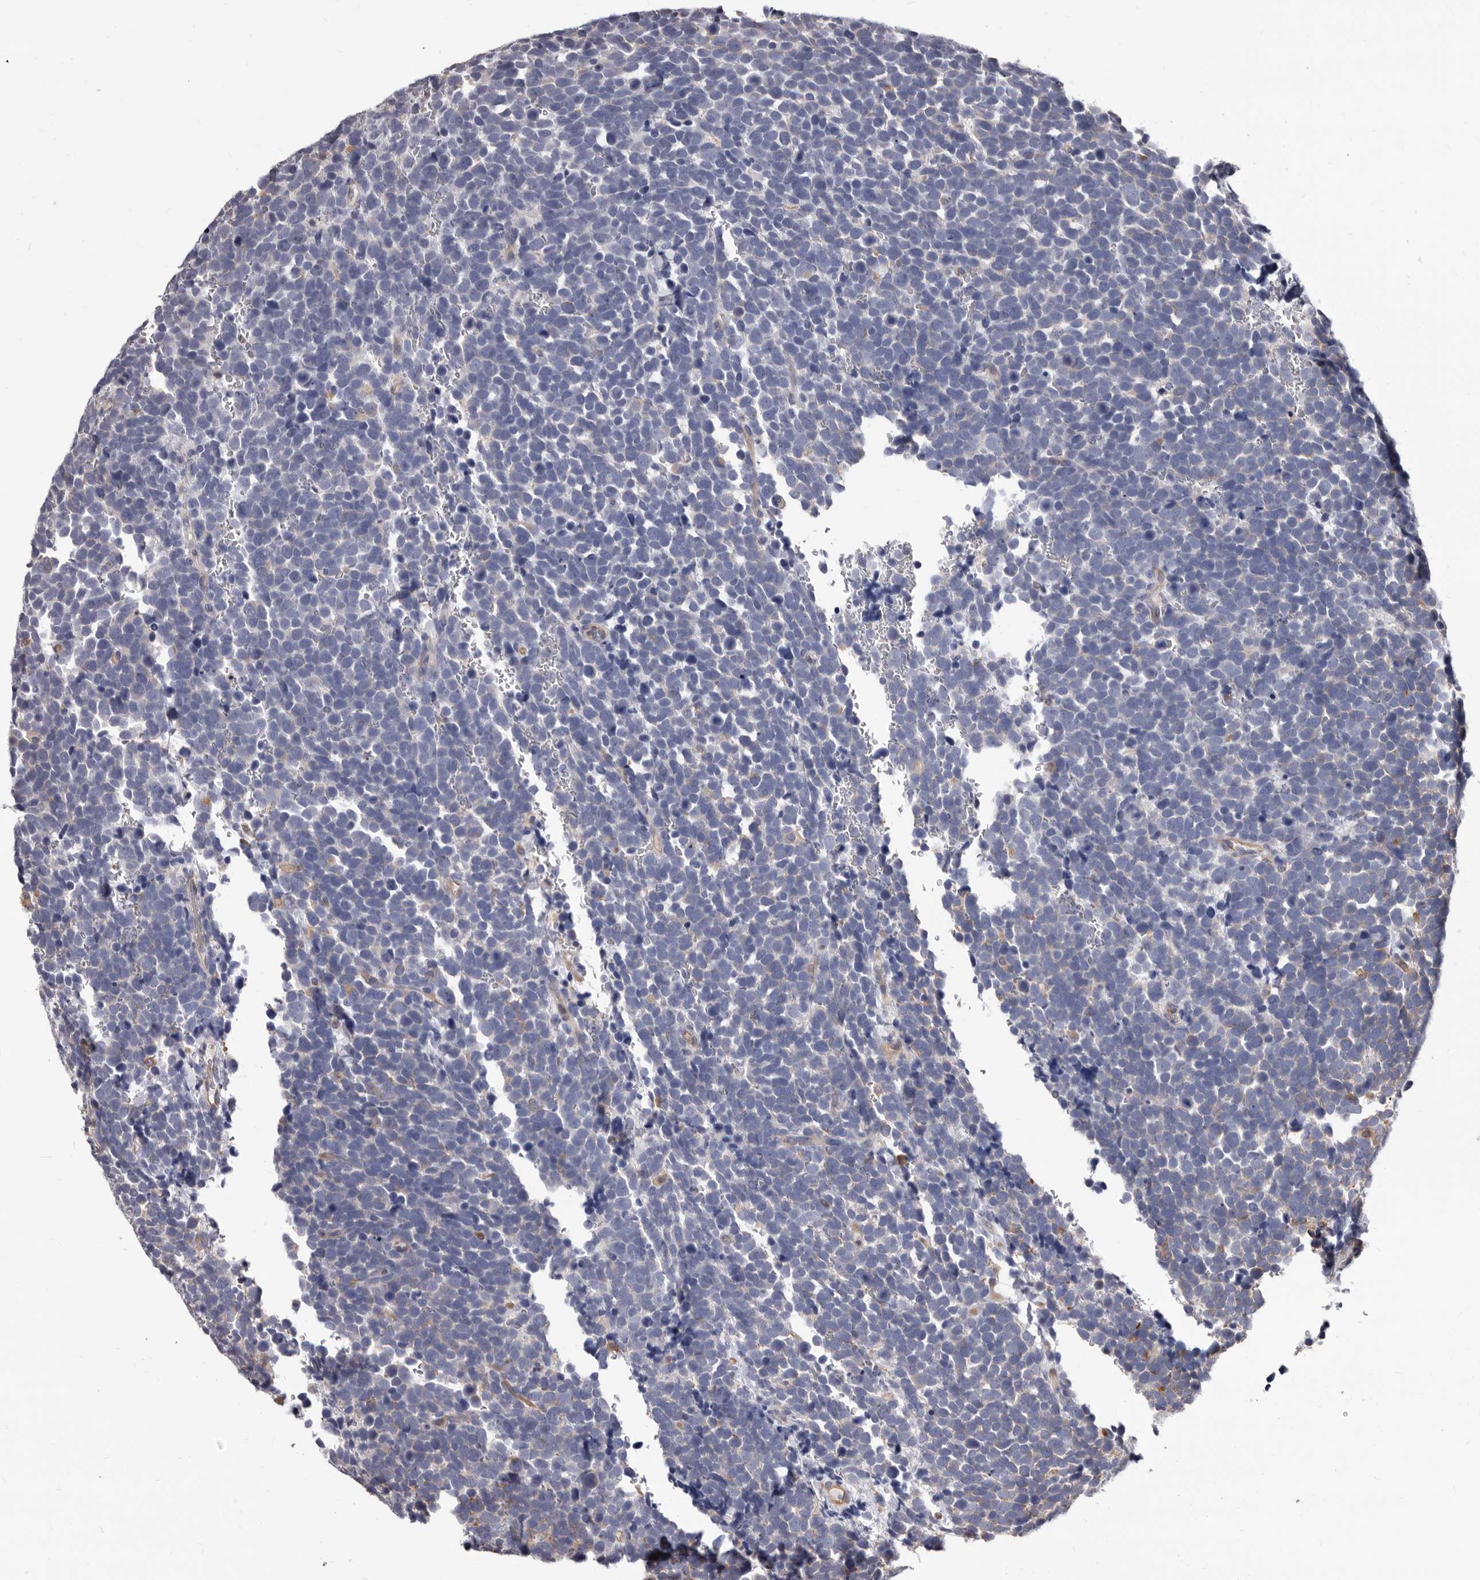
{"staining": {"intensity": "negative", "quantity": "none", "location": "none"}, "tissue": "urothelial cancer", "cell_type": "Tumor cells", "image_type": "cancer", "snomed": [{"axis": "morphology", "description": "Urothelial carcinoma, High grade"}, {"axis": "topography", "description": "Urinary bladder"}], "caption": "Human urothelial carcinoma (high-grade) stained for a protein using IHC demonstrates no positivity in tumor cells.", "gene": "NIBAN1", "patient": {"sex": "female", "age": 82}}